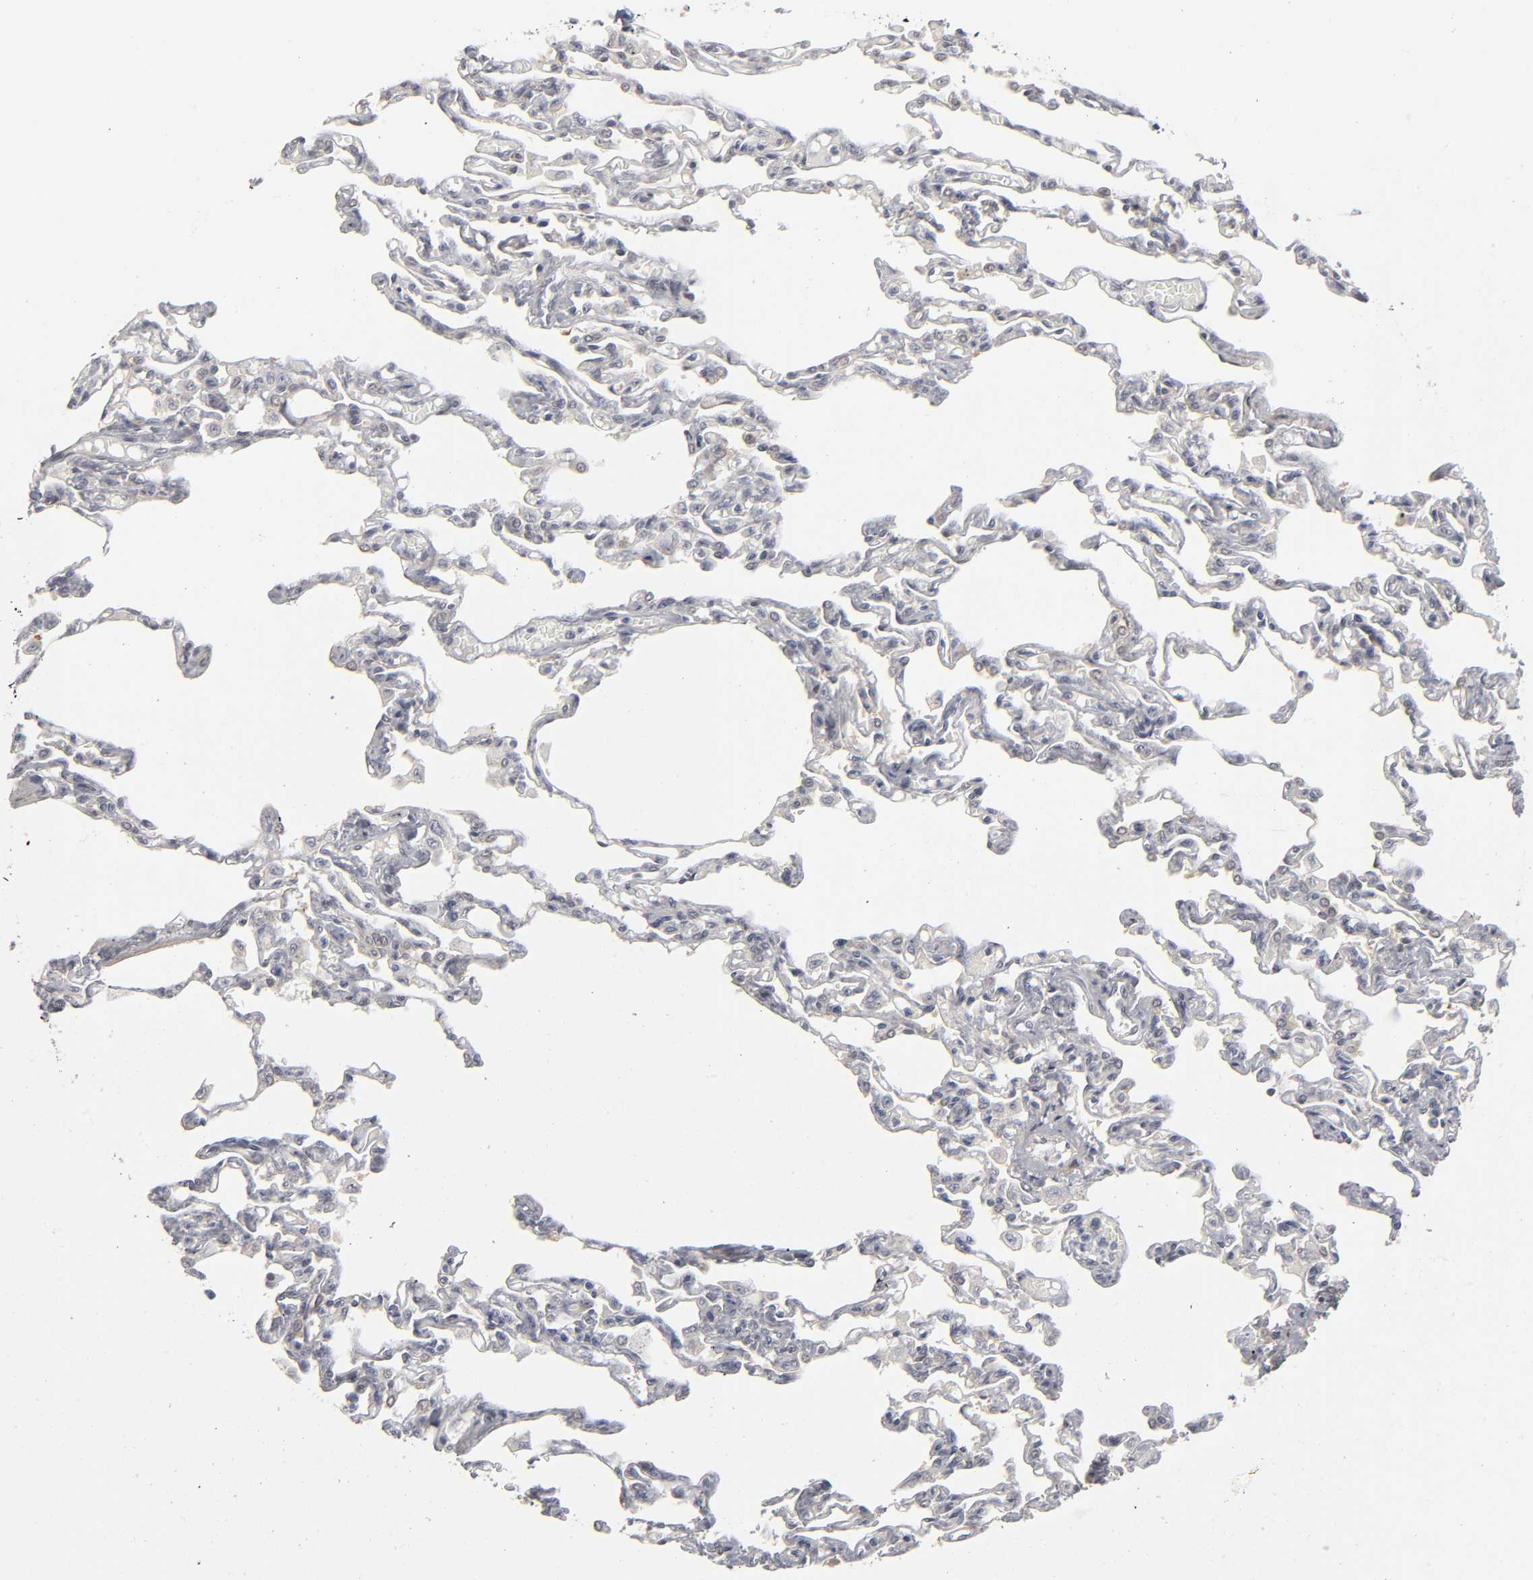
{"staining": {"intensity": "negative", "quantity": "none", "location": "none"}, "tissue": "lung", "cell_type": "Alveolar cells", "image_type": "normal", "snomed": [{"axis": "morphology", "description": "Normal tissue, NOS"}, {"axis": "topography", "description": "Lung"}], "caption": "DAB (3,3'-diaminobenzidine) immunohistochemical staining of unremarkable human lung reveals no significant positivity in alveolar cells. The staining was performed using DAB (3,3'-diaminobenzidine) to visualize the protein expression in brown, while the nuclei were stained in blue with hematoxylin (Magnification: 20x).", "gene": "PDLIM3", "patient": {"sex": "male", "age": 21}}